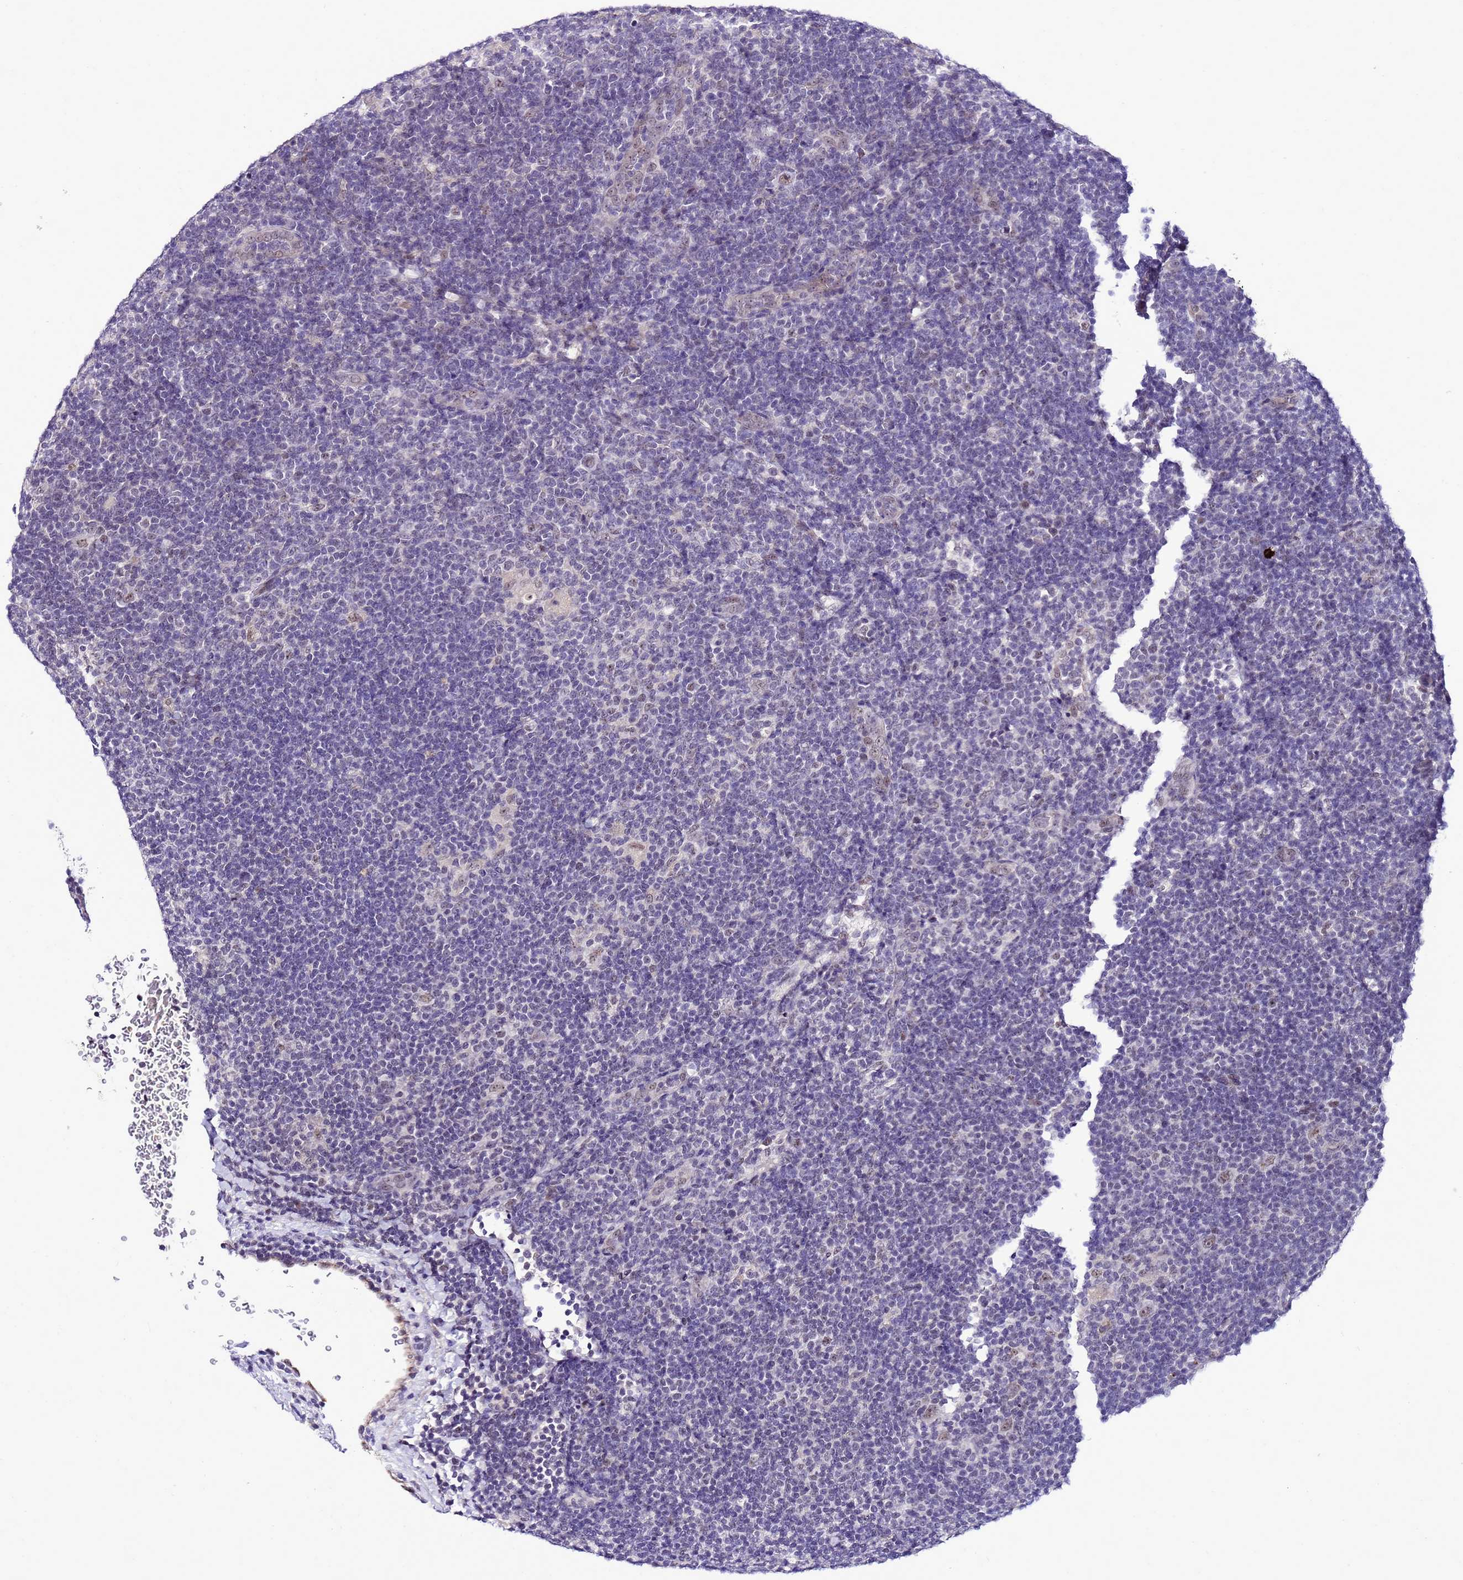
{"staining": {"intensity": "weak", "quantity": ">75%", "location": "nuclear"}, "tissue": "lymphoma", "cell_type": "Tumor cells", "image_type": "cancer", "snomed": [{"axis": "morphology", "description": "Hodgkin's disease, NOS"}, {"axis": "topography", "description": "Lymph node"}], "caption": "Brown immunohistochemical staining in human lymphoma displays weak nuclear expression in approximately >75% of tumor cells.", "gene": "C19orf47", "patient": {"sex": "female", "age": 57}}